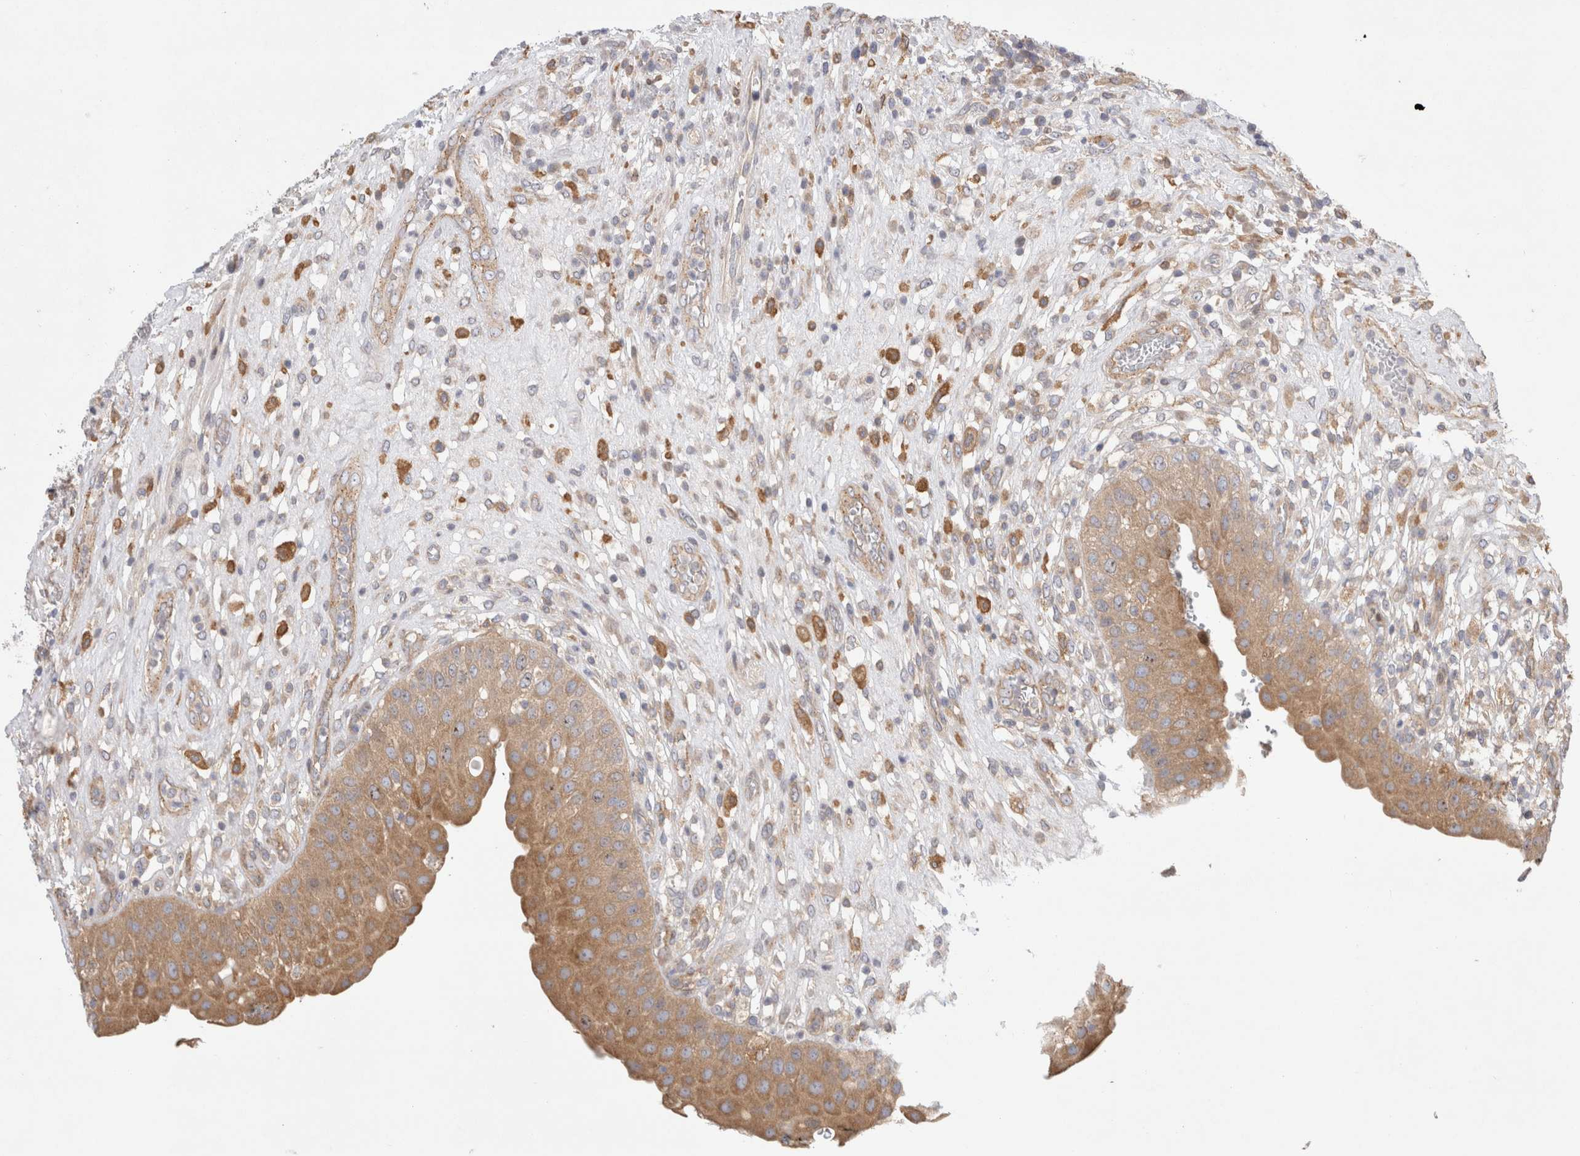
{"staining": {"intensity": "moderate", "quantity": ">75%", "location": "cytoplasmic/membranous"}, "tissue": "urinary bladder", "cell_type": "Urothelial cells", "image_type": "normal", "snomed": [{"axis": "morphology", "description": "Normal tissue, NOS"}, {"axis": "topography", "description": "Urinary bladder"}], "caption": "Moderate cytoplasmic/membranous expression for a protein is present in approximately >75% of urothelial cells of benign urinary bladder using immunohistochemistry.", "gene": "CDCA7L", "patient": {"sex": "female", "age": 62}}